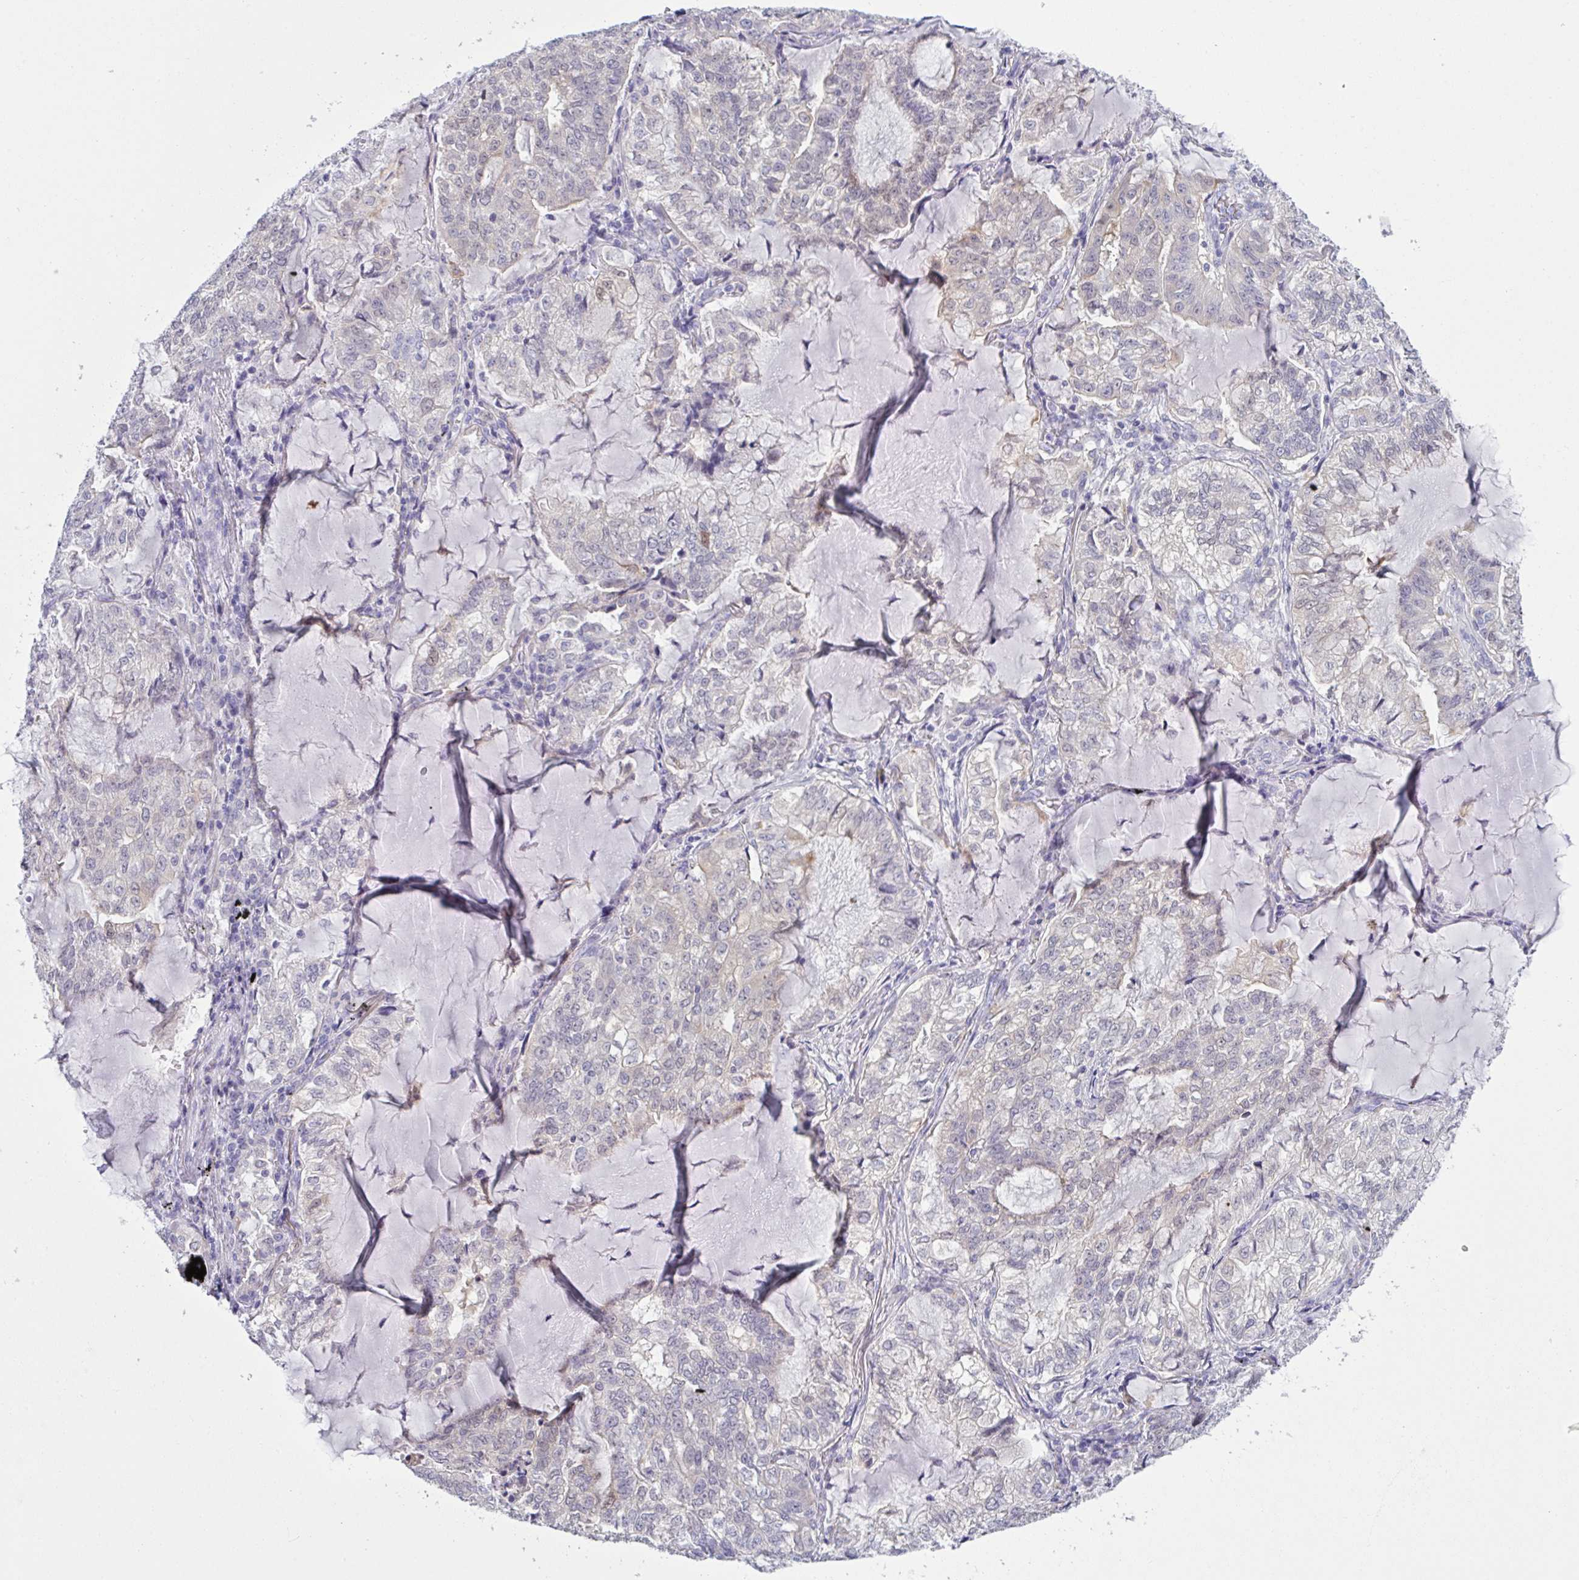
{"staining": {"intensity": "weak", "quantity": "<25%", "location": "cytoplasmic/membranous"}, "tissue": "lung cancer", "cell_type": "Tumor cells", "image_type": "cancer", "snomed": [{"axis": "morphology", "description": "Adenocarcinoma, NOS"}, {"axis": "topography", "description": "Lymph node"}, {"axis": "topography", "description": "Lung"}], "caption": "IHC of adenocarcinoma (lung) reveals no positivity in tumor cells. (DAB immunohistochemistry (IHC) with hematoxylin counter stain).", "gene": "TENT5D", "patient": {"sex": "male", "age": 66}}